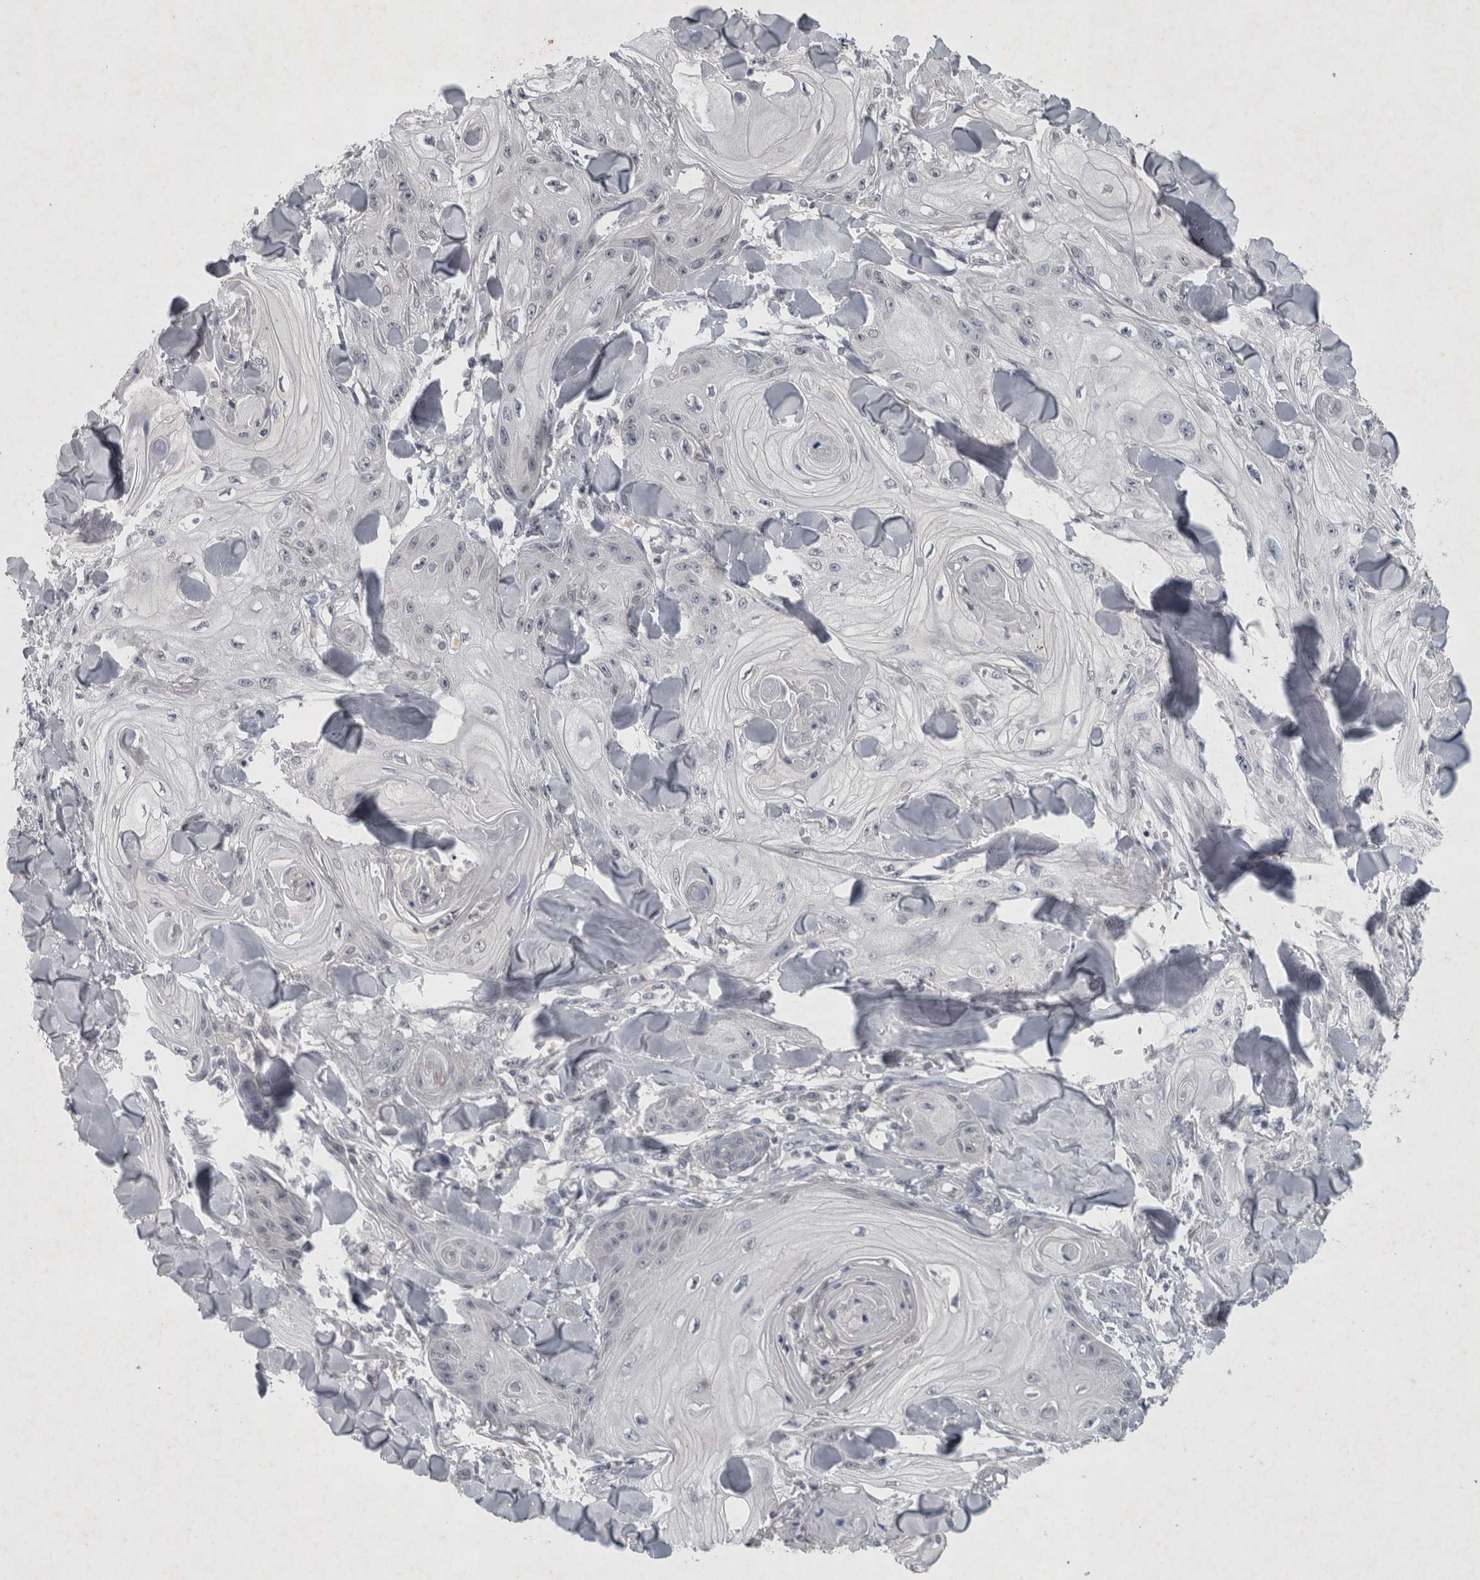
{"staining": {"intensity": "negative", "quantity": "none", "location": "none"}, "tissue": "skin cancer", "cell_type": "Tumor cells", "image_type": "cancer", "snomed": [{"axis": "morphology", "description": "Squamous cell carcinoma, NOS"}, {"axis": "topography", "description": "Skin"}], "caption": "High power microscopy micrograph of an immunohistochemistry (IHC) micrograph of skin squamous cell carcinoma, revealing no significant positivity in tumor cells.", "gene": "WNT7A", "patient": {"sex": "male", "age": 74}}